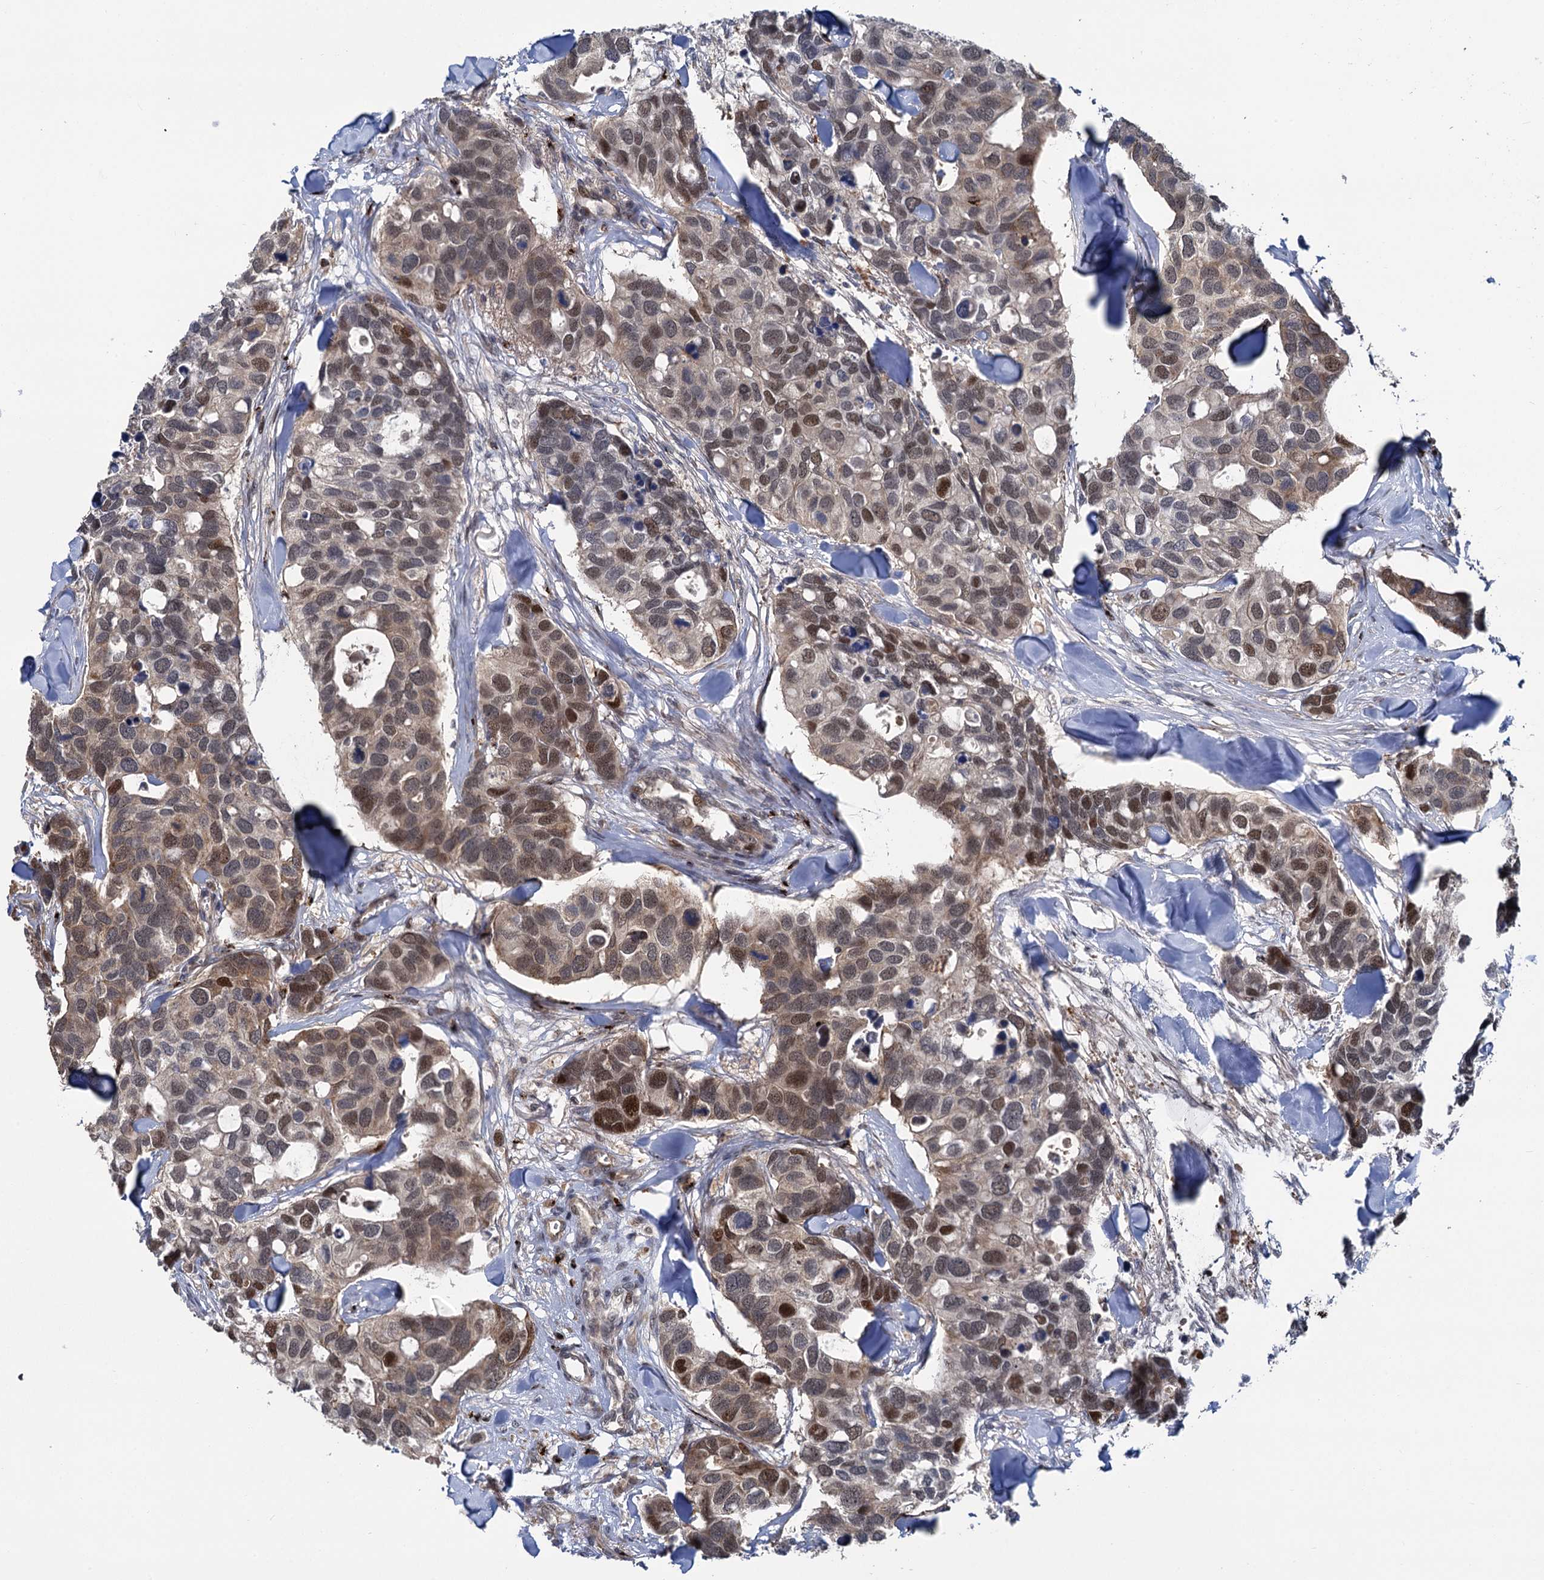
{"staining": {"intensity": "moderate", "quantity": "25%-75%", "location": "cytoplasmic/membranous,nuclear"}, "tissue": "breast cancer", "cell_type": "Tumor cells", "image_type": "cancer", "snomed": [{"axis": "morphology", "description": "Duct carcinoma"}, {"axis": "topography", "description": "Breast"}], "caption": "Breast infiltrating ductal carcinoma tissue displays moderate cytoplasmic/membranous and nuclear staining in approximately 25%-75% of tumor cells, visualized by immunohistochemistry.", "gene": "GAL3ST4", "patient": {"sex": "female", "age": 83}}